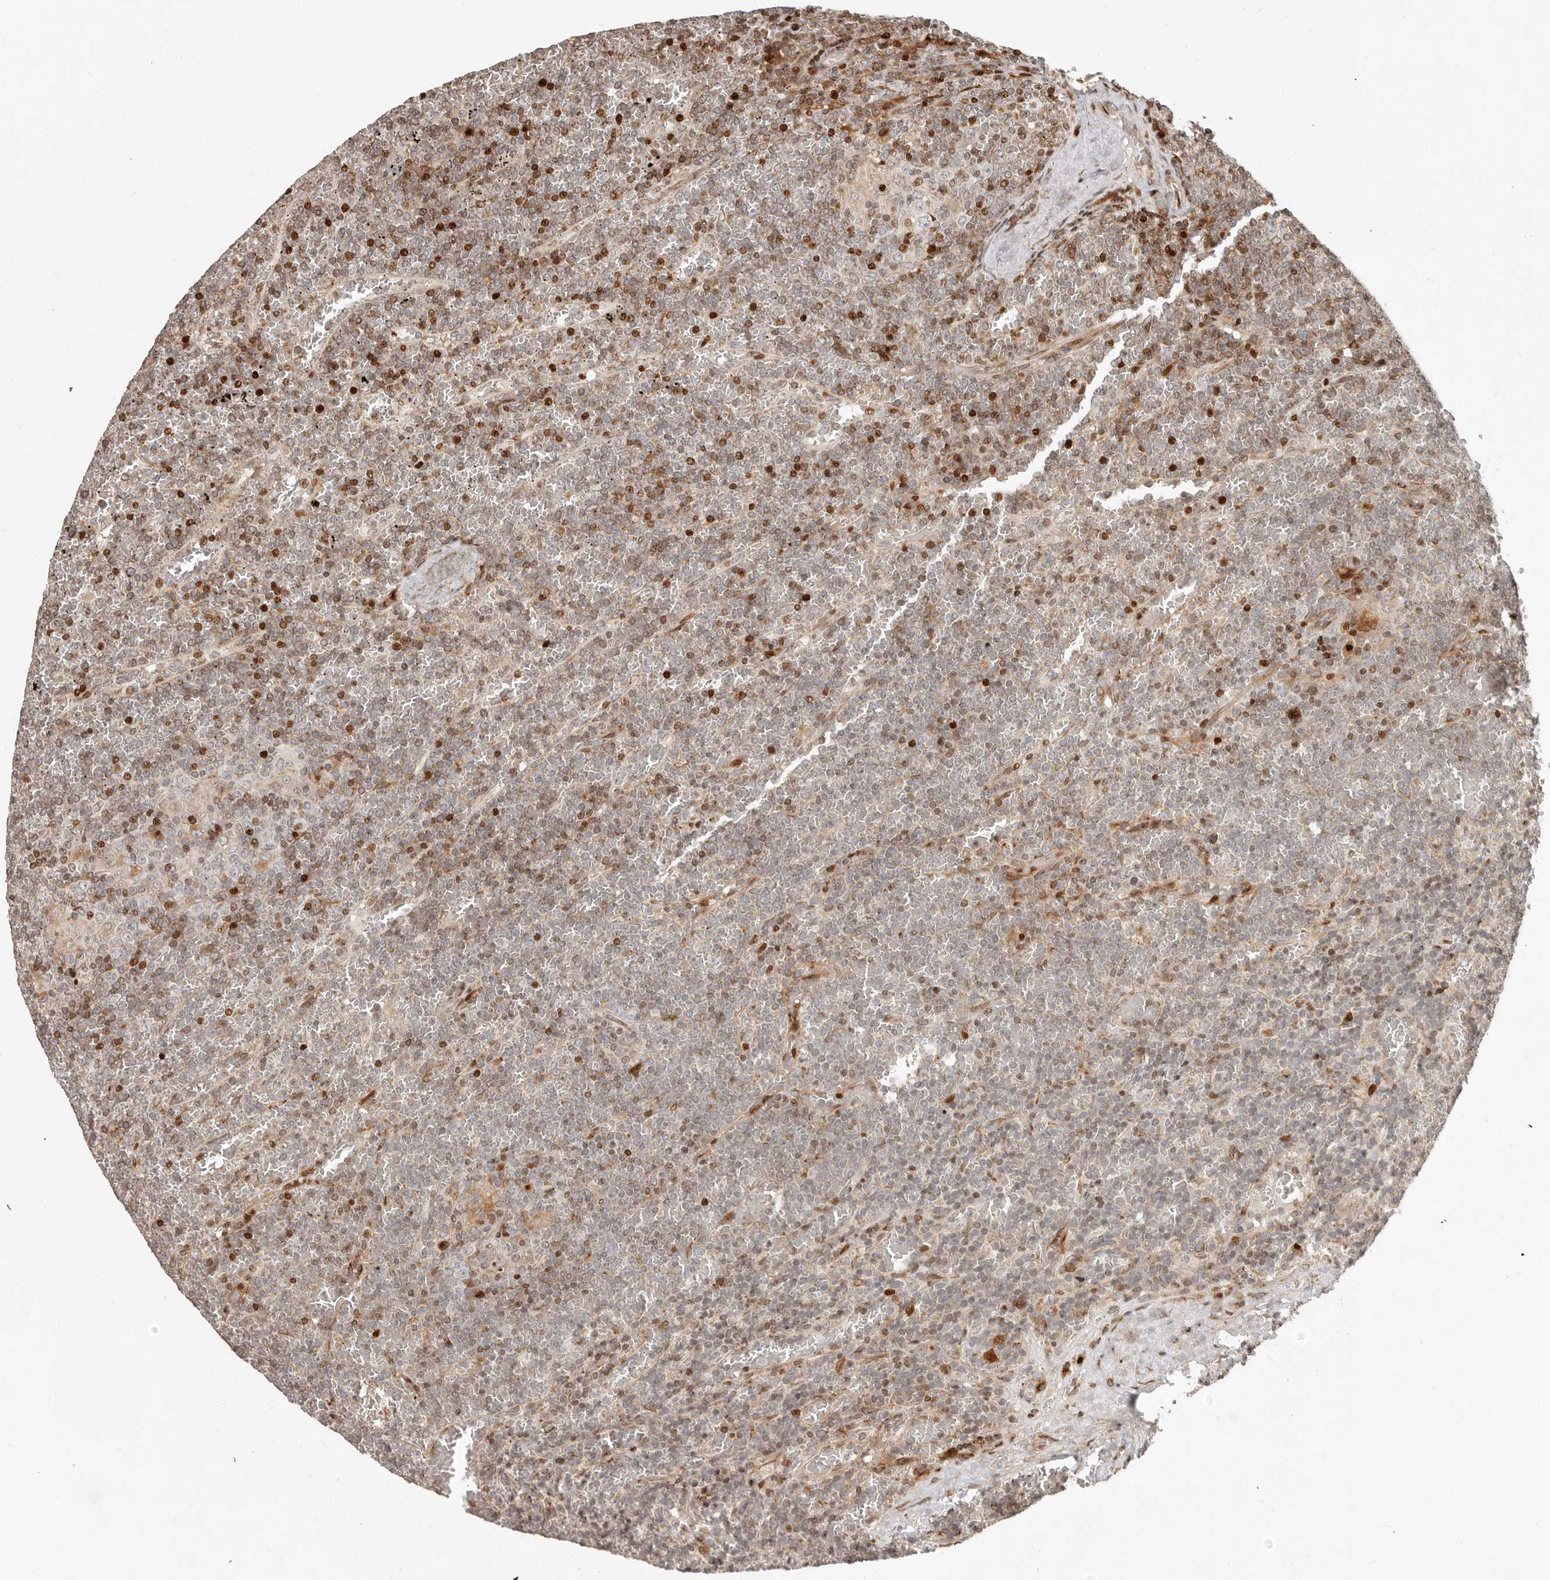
{"staining": {"intensity": "moderate", "quantity": "25%-75%", "location": "cytoplasmic/membranous,nuclear"}, "tissue": "lymphoma", "cell_type": "Tumor cells", "image_type": "cancer", "snomed": [{"axis": "morphology", "description": "Malignant lymphoma, non-Hodgkin's type, Low grade"}, {"axis": "topography", "description": "Spleen"}], "caption": "Protein expression analysis of lymphoma reveals moderate cytoplasmic/membranous and nuclear staining in about 25%-75% of tumor cells.", "gene": "TRIM4", "patient": {"sex": "female", "age": 19}}